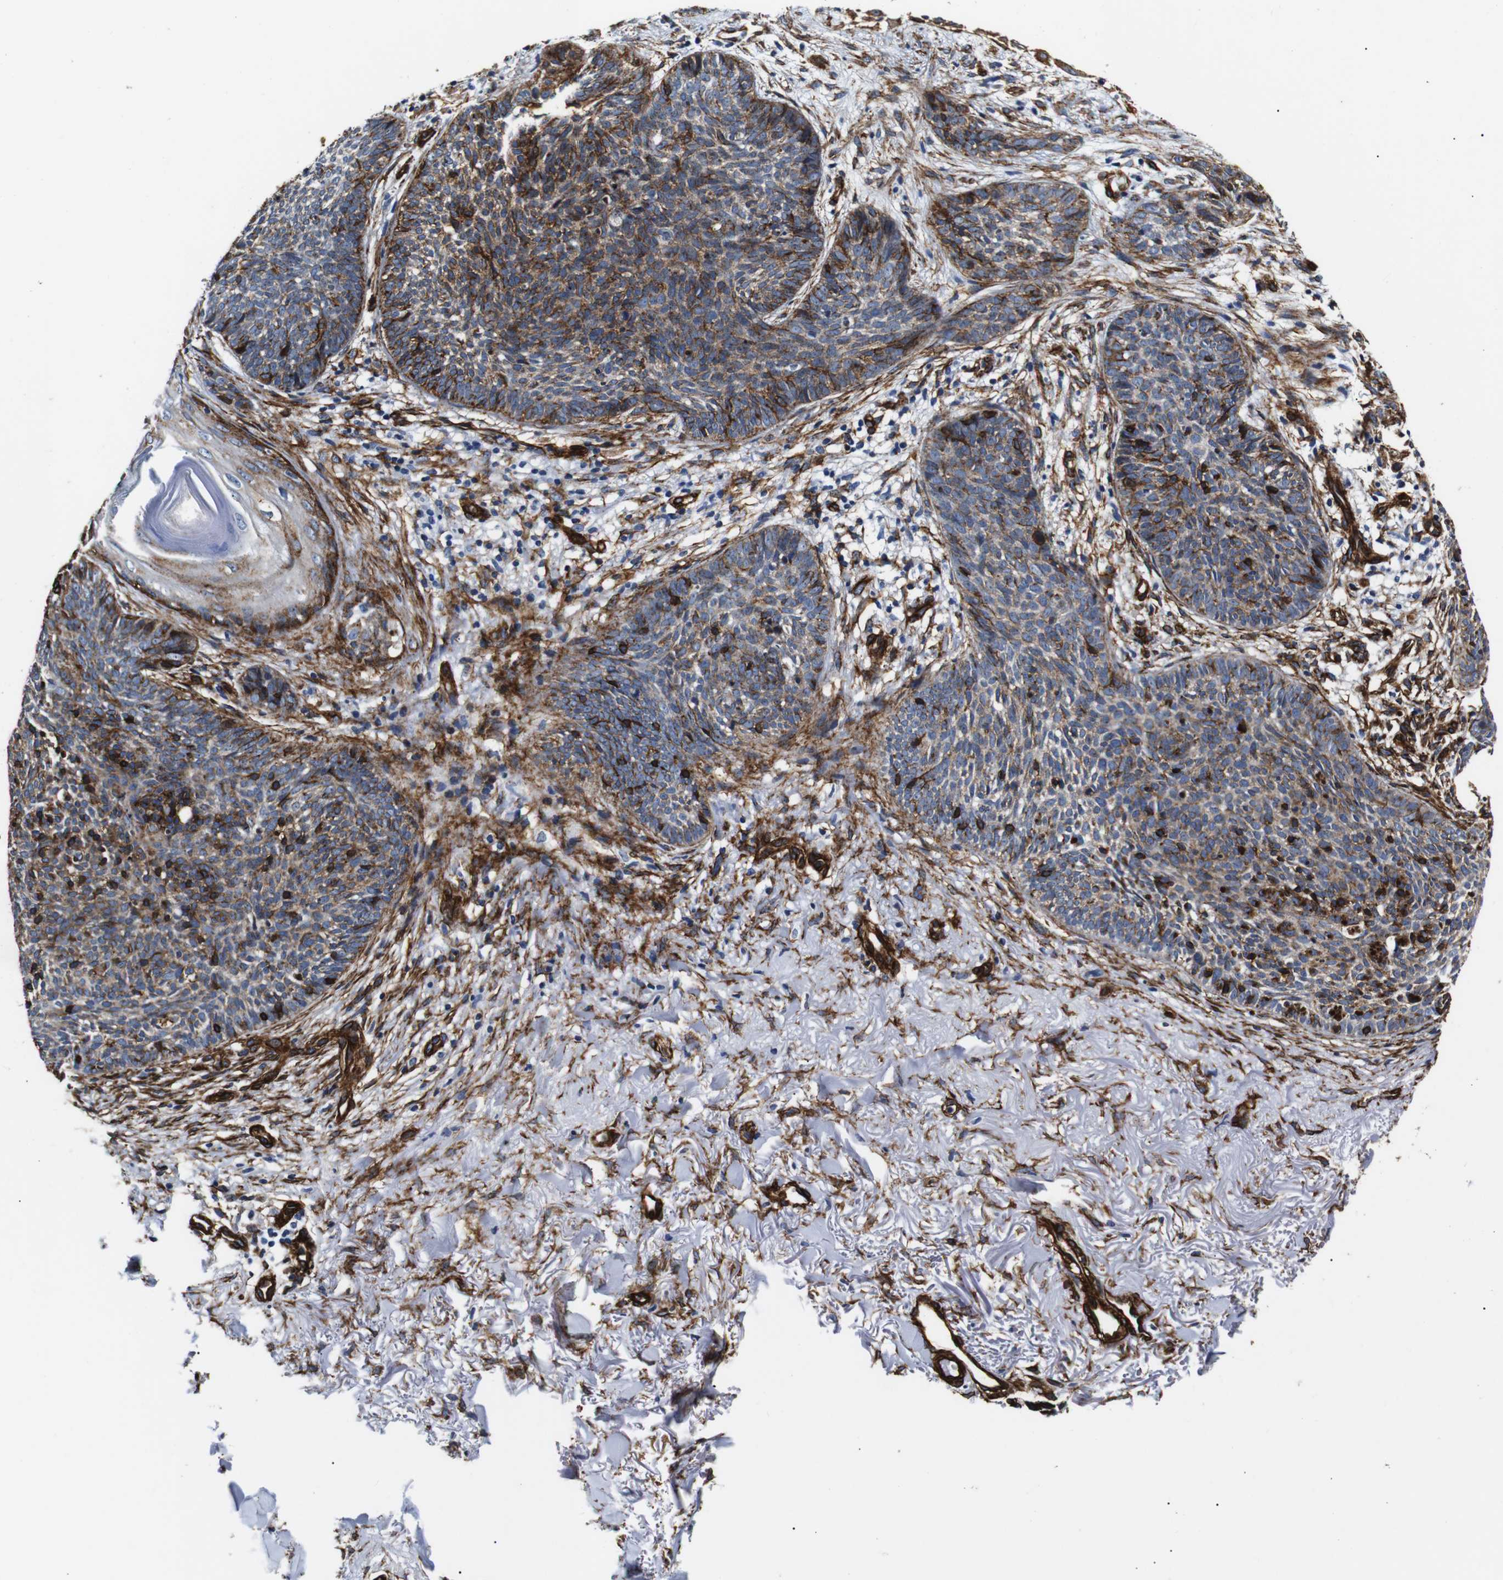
{"staining": {"intensity": "moderate", "quantity": "25%-75%", "location": "cytoplasmic/membranous"}, "tissue": "skin cancer", "cell_type": "Tumor cells", "image_type": "cancer", "snomed": [{"axis": "morphology", "description": "Basal cell carcinoma"}, {"axis": "topography", "description": "Skin"}], "caption": "Immunohistochemical staining of human skin cancer demonstrates medium levels of moderate cytoplasmic/membranous protein expression in about 25%-75% of tumor cells.", "gene": "CAV2", "patient": {"sex": "female", "age": 70}}